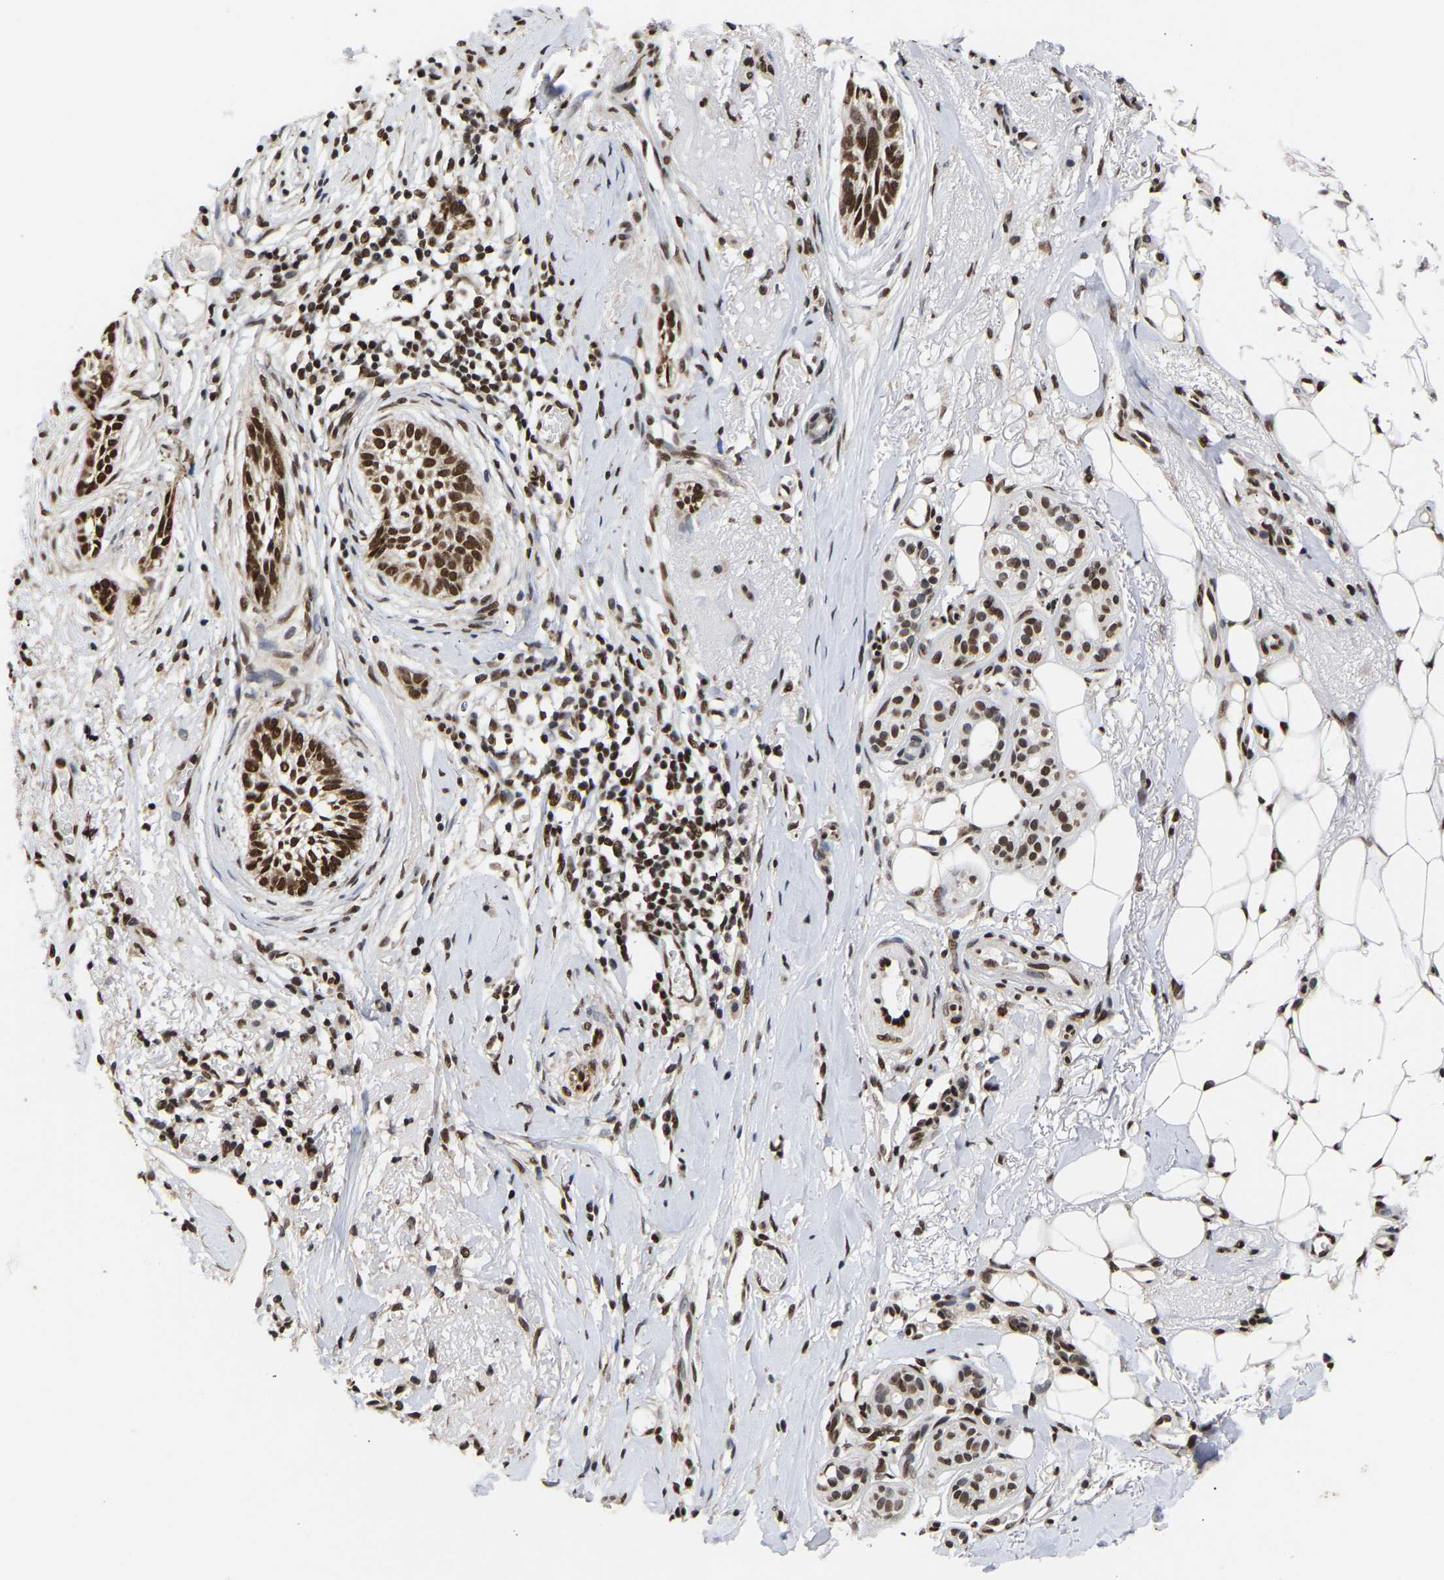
{"staining": {"intensity": "strong", "quantity": ">75%", "location": "nuclear"}, "tissue": "skin cancer", "cell_type": "Tumor cells", "image_type": "cancer", "snomed": [{"axis": "morphology", "description": "Basal cell carcinoma"}, {"axis": "topography", "description": "Skin"}], "caption": "Brown immunohistochemical staining in human basal cell carcinoma (skin) demonstrates strong nuclear staining in approximately >75% of tumor cells. The staining was performed using DAB to visualize the protein expression in brown, while the nuclei were stained in blue with hematoxylin (Magnification: 20x).", "gene": "PSIP1", "patient": {"sex": "female", "age": 88}}